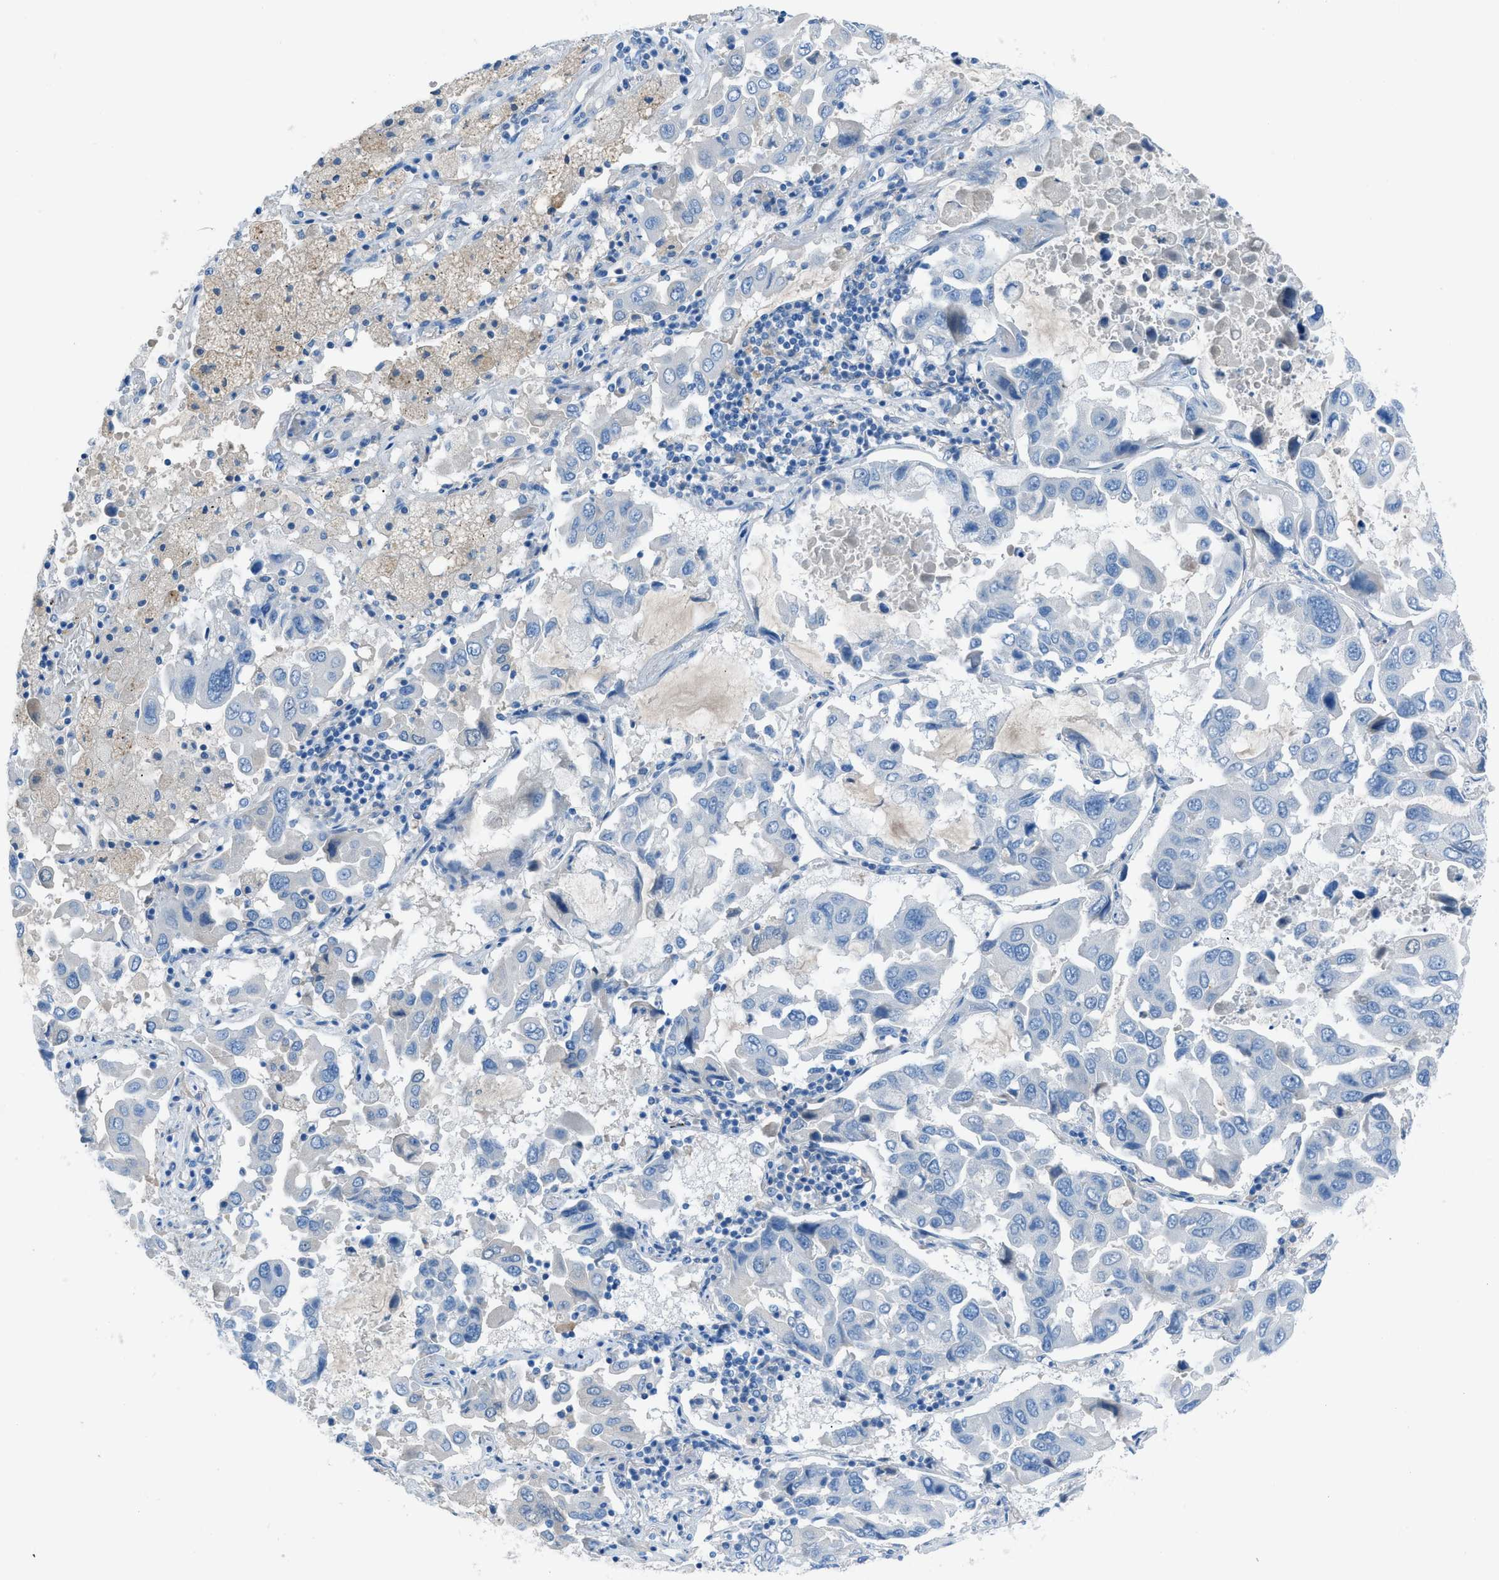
{"staining": {"intensity": "negative", "quantity": "none", "location": "none"}, "tissue": "lung cancer", "cell_type": "Tumor cells", "image_type": "cancer", "snomed": [{"axis": "morphology", "description": "Adenocarcinoma, NOS"}, {"axis": "topography", "description": "Lung"}], "caption": "Immunohistochemistry (IHC) photomicrograph of adenocarcinoma (lung) stained for a protein (brown), which displays no expression in tumor cells. (Immunohistochemistry, brightfield microscopy, high magnification).", "gene": "C5AR2", "patient": {"sex": "male", "age": 64}}